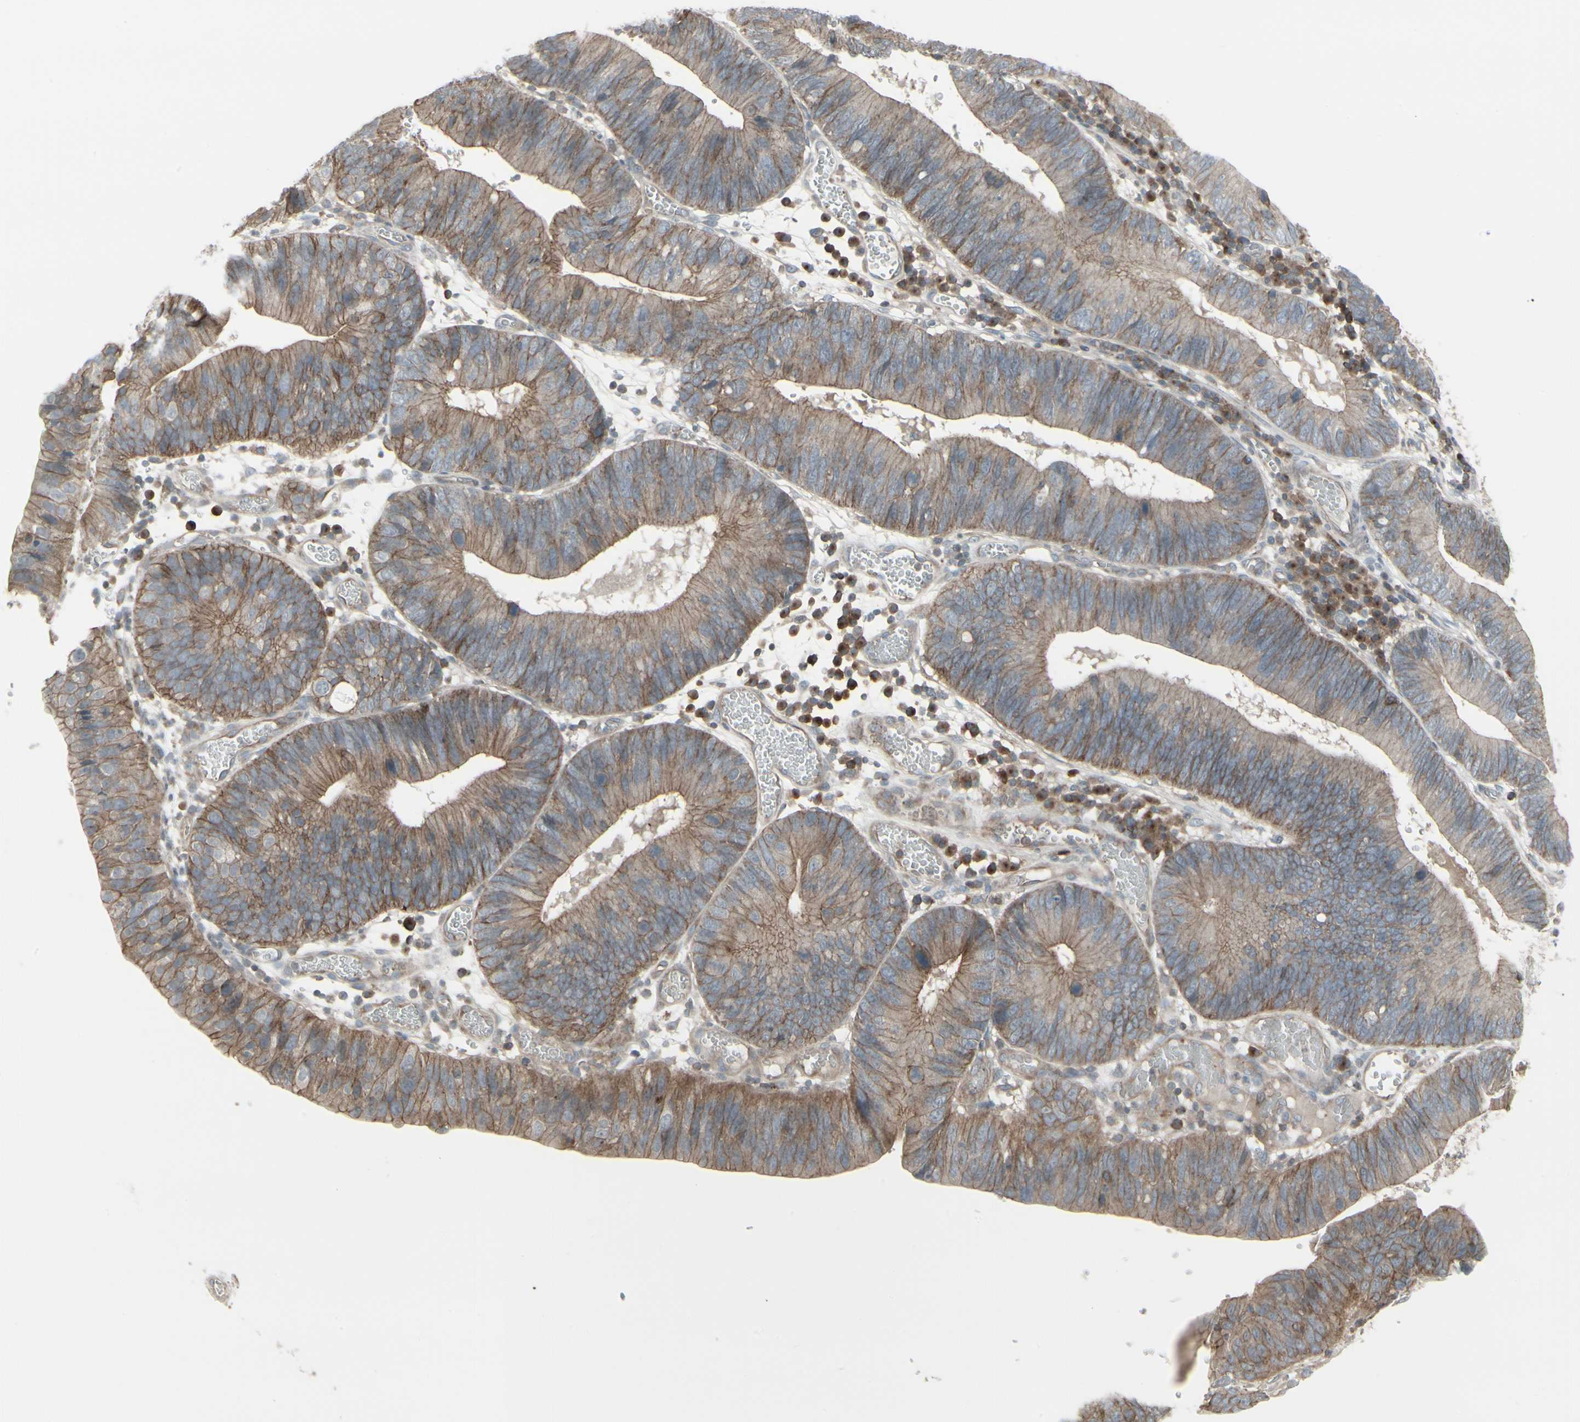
{"staining": {"intensity": "moderate", "quantity": ">75%", "location": "cytoplasmic/membranous"}, "tissue": "stomach cancer", "cell_type": "Tumor cells", "image_type": "cancer", "snomed": [{"axis": "morphology", "description": "Adenocarcinoma, NOS"}, {"axis": "topography", "description": "Stomach"}], "caption": "Stomach adenocarcinoma tissue shows moderate cytoplasmic/membranous positivity in about >75% of tumor cells Immunohistochemistry stains the protein of interest in brown and the nuclei are stained blue.", "gene": "EPS15", "patient": {"sex": "male", "age": 59}}